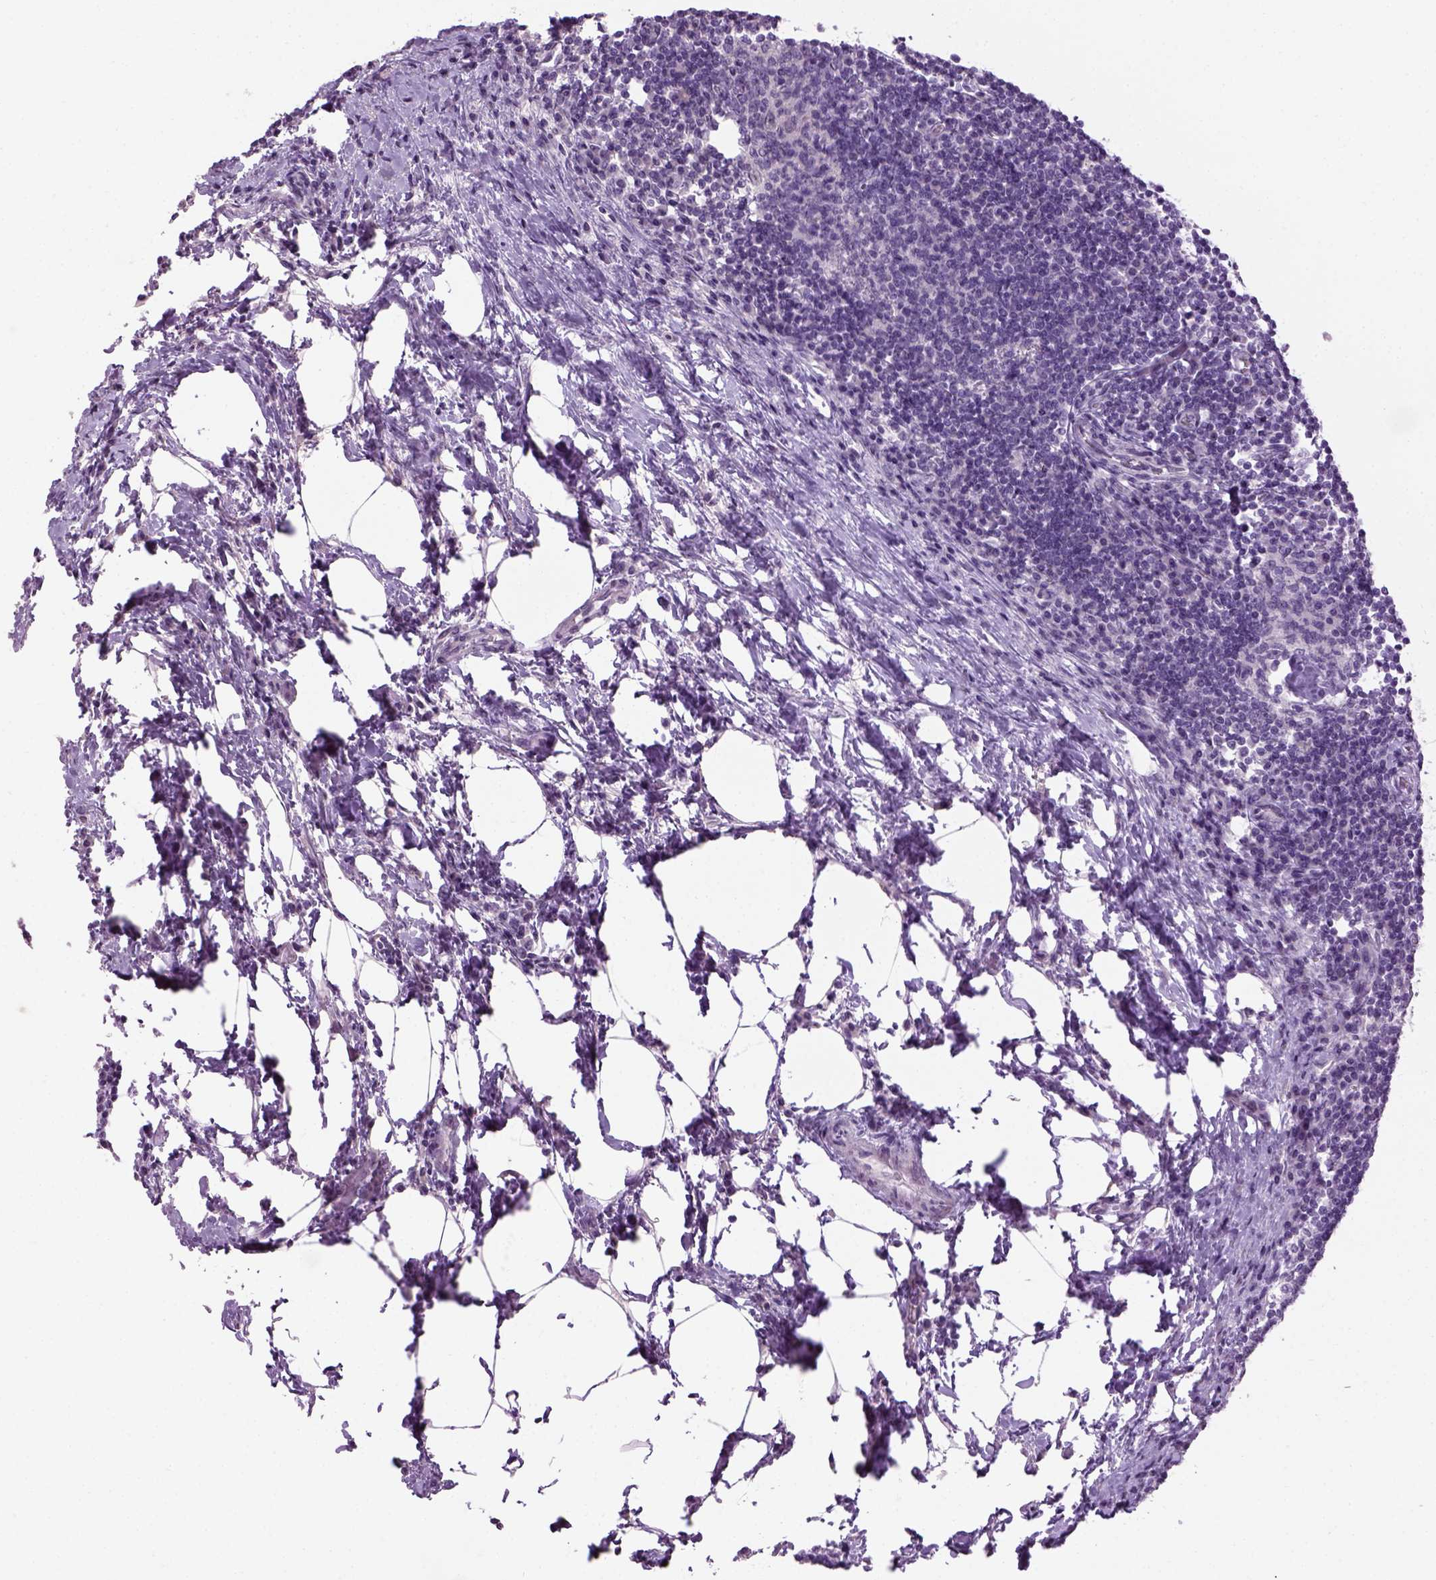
{"staining": {"intensity": "negative", "quantity": "none", "location": "none"}, "tissue": "lymph node", "cell_type": "Germinal center cells", "image_type": "normal", "snomed": [{"axis": "morphology", "description": "Normal tissue, NOS"}, {"axis": "topography", "description": "Lymph node"}], "caption": "Immunohistochemical staining of unremarkable lymph node reveals no significant staining in germinal center cells. (DAB IHC, high magnification).", "gene": "GABRB2", "patient": {"sex": "male", "age": 67}}